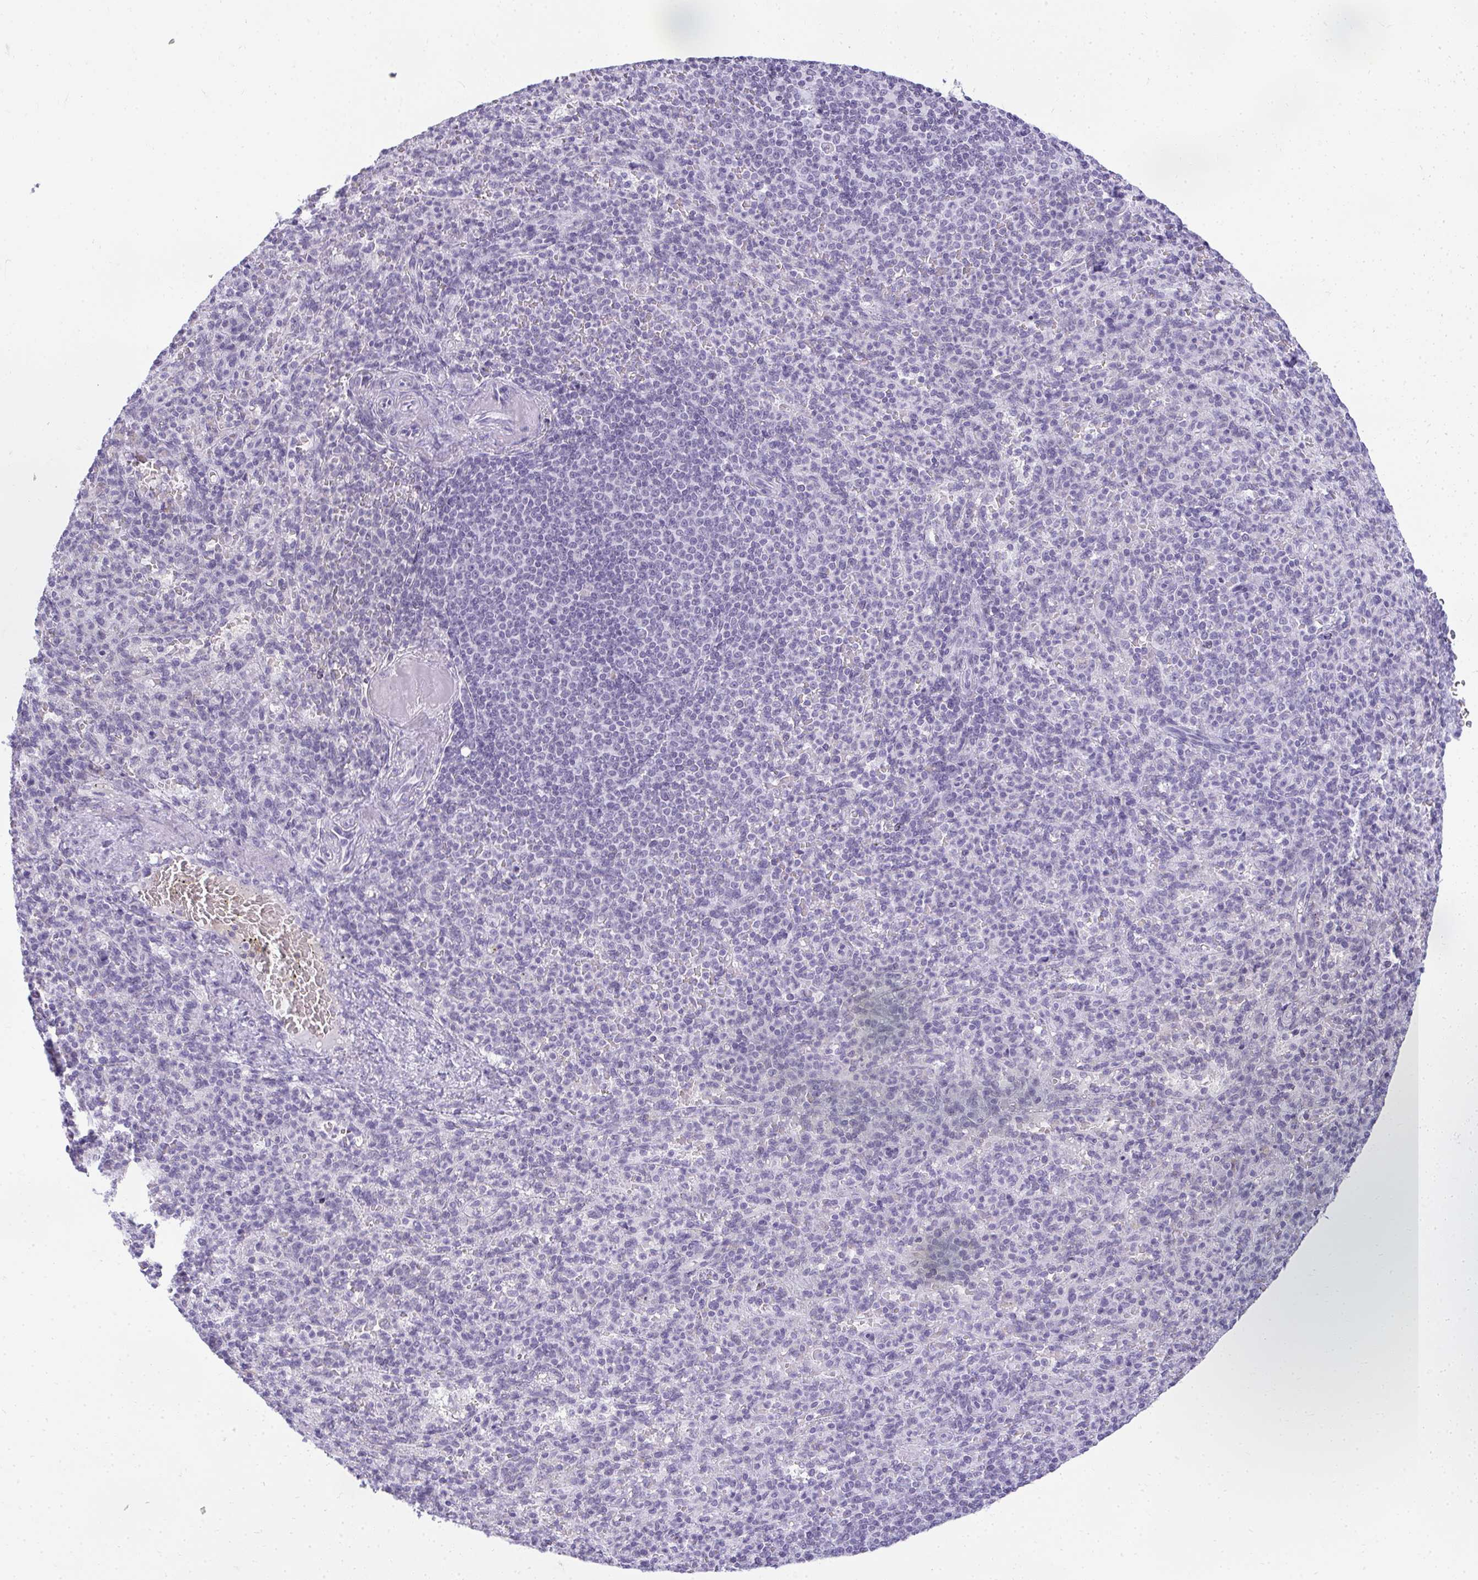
{"staining": {"intensity": "negative", "quantity": "none", "location": "none"}, "tissue": "spleen", "cell_type": "Cells in red pulp", "image_type": "normal", "snomed": [{"axis": "morphology", "description": "Normal tissue, NOS"}, {"axis": "topography", "description": "Spleen"}], "caption": "Immunohistochemical staining of benign human spleen demonstrates no significant positivity in cells in red pulp. The staining is performed using DAB (3,3'-diaminobenzidine) brown chromogen with nuclei counter-stained in using hematoxylin.", "gene": "PLA2G1B", "patient": {"sex": "female", "age": 74}}